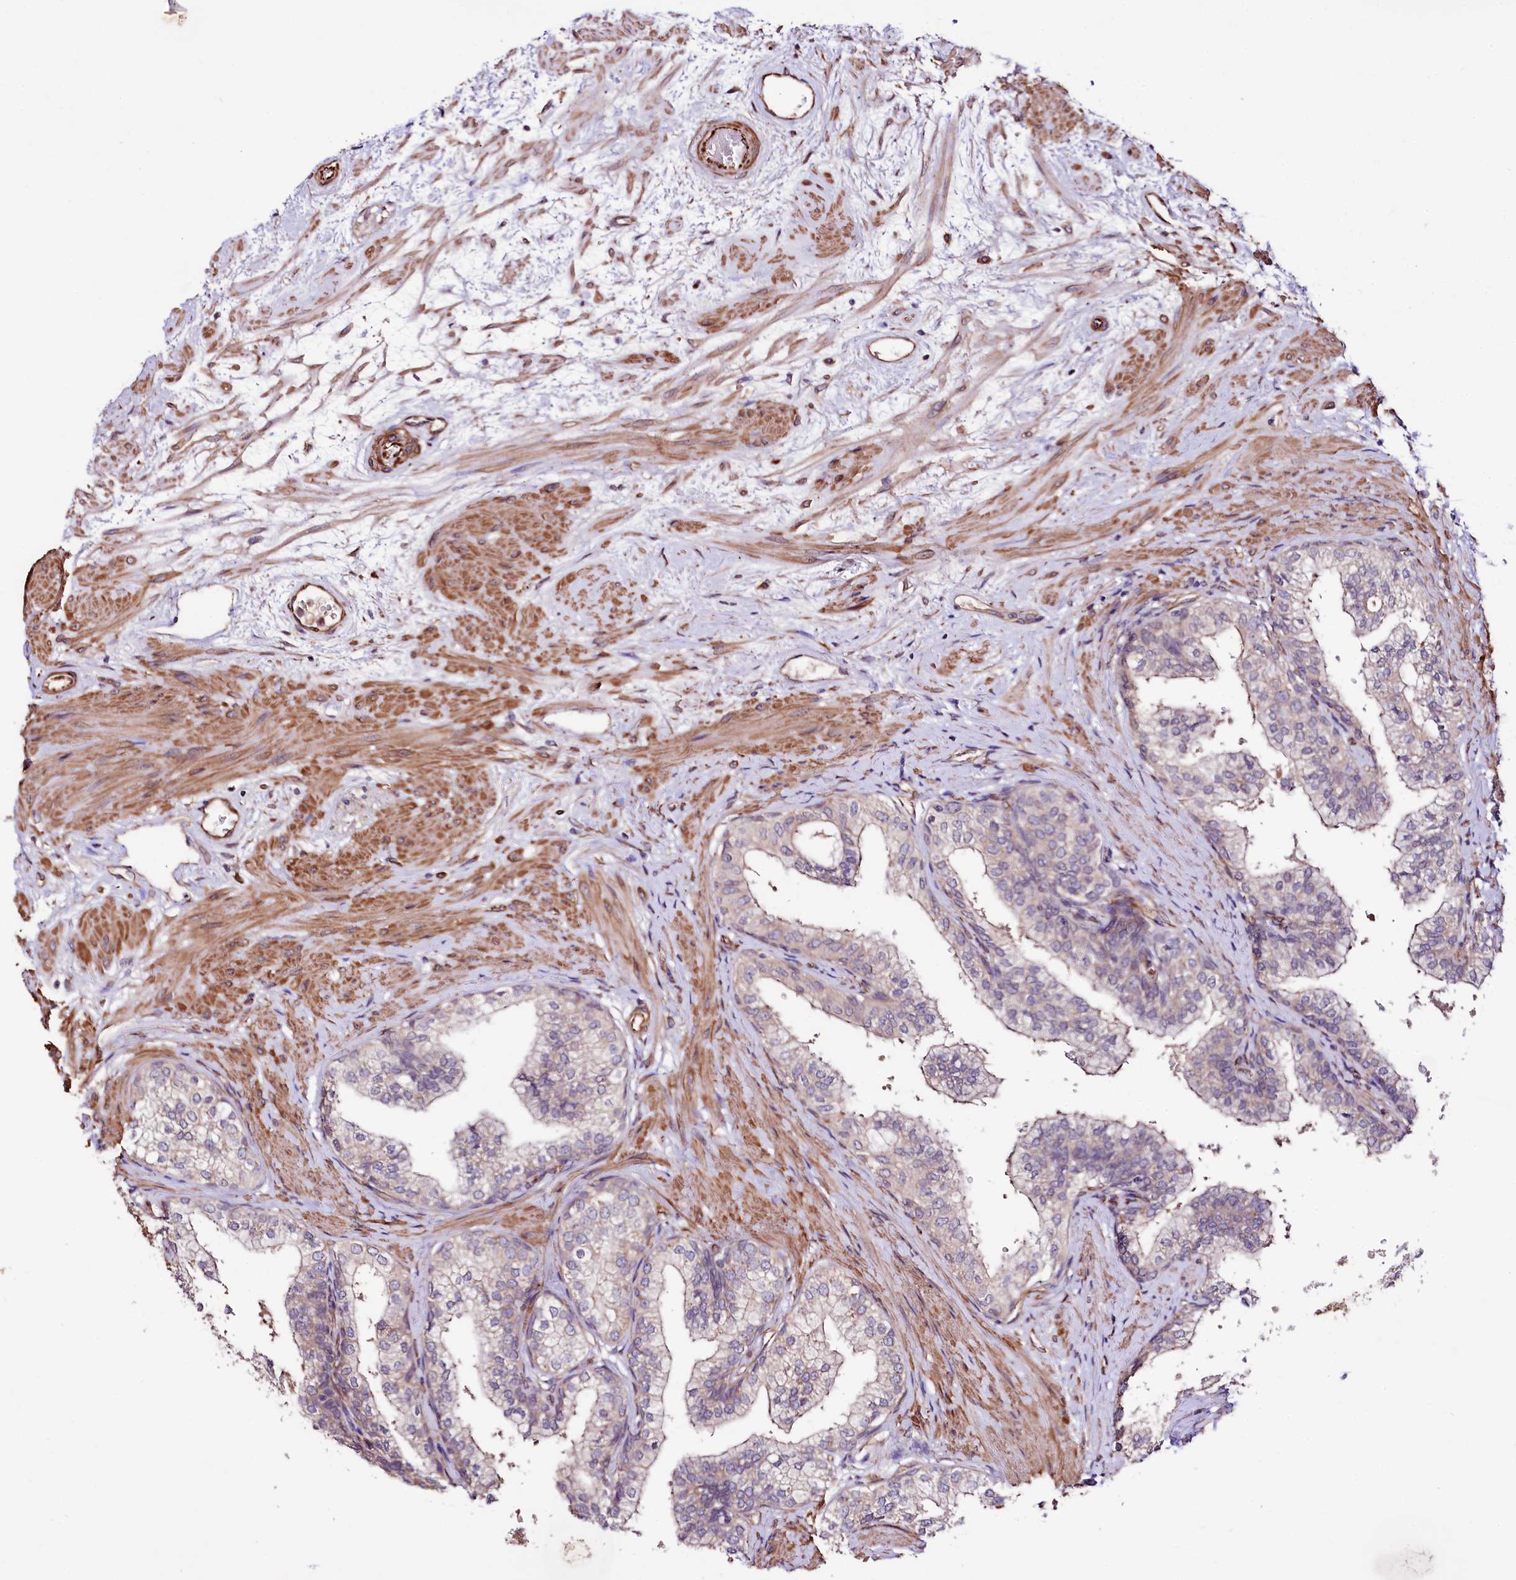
{"staining": {"intensity": "weak", "quantity": "25%-75%", "location": "cytoplasmic/membranous"}, "tissue": "prostate", "cell_type": "Glandular cells", "image_type": "normal", "snomed": [{"axis": "morphology", "description": "Normal tissue, NOS"}, {"axis": "topography", "description": "Prostate"}], "caption": "Immunohistochemical staining of normal prostate demonstrates 25%-75% levels of weak cytoplasmic/membranous protein positivity in approximately 25%-75% of glandular cells. The staining is performed using DAB brown chromogen to label protein expression. The nuclei are counter-stained blue using hematoxylin.", "gene": "TTC12", "patient": {"sex": "male", "age": 60}}